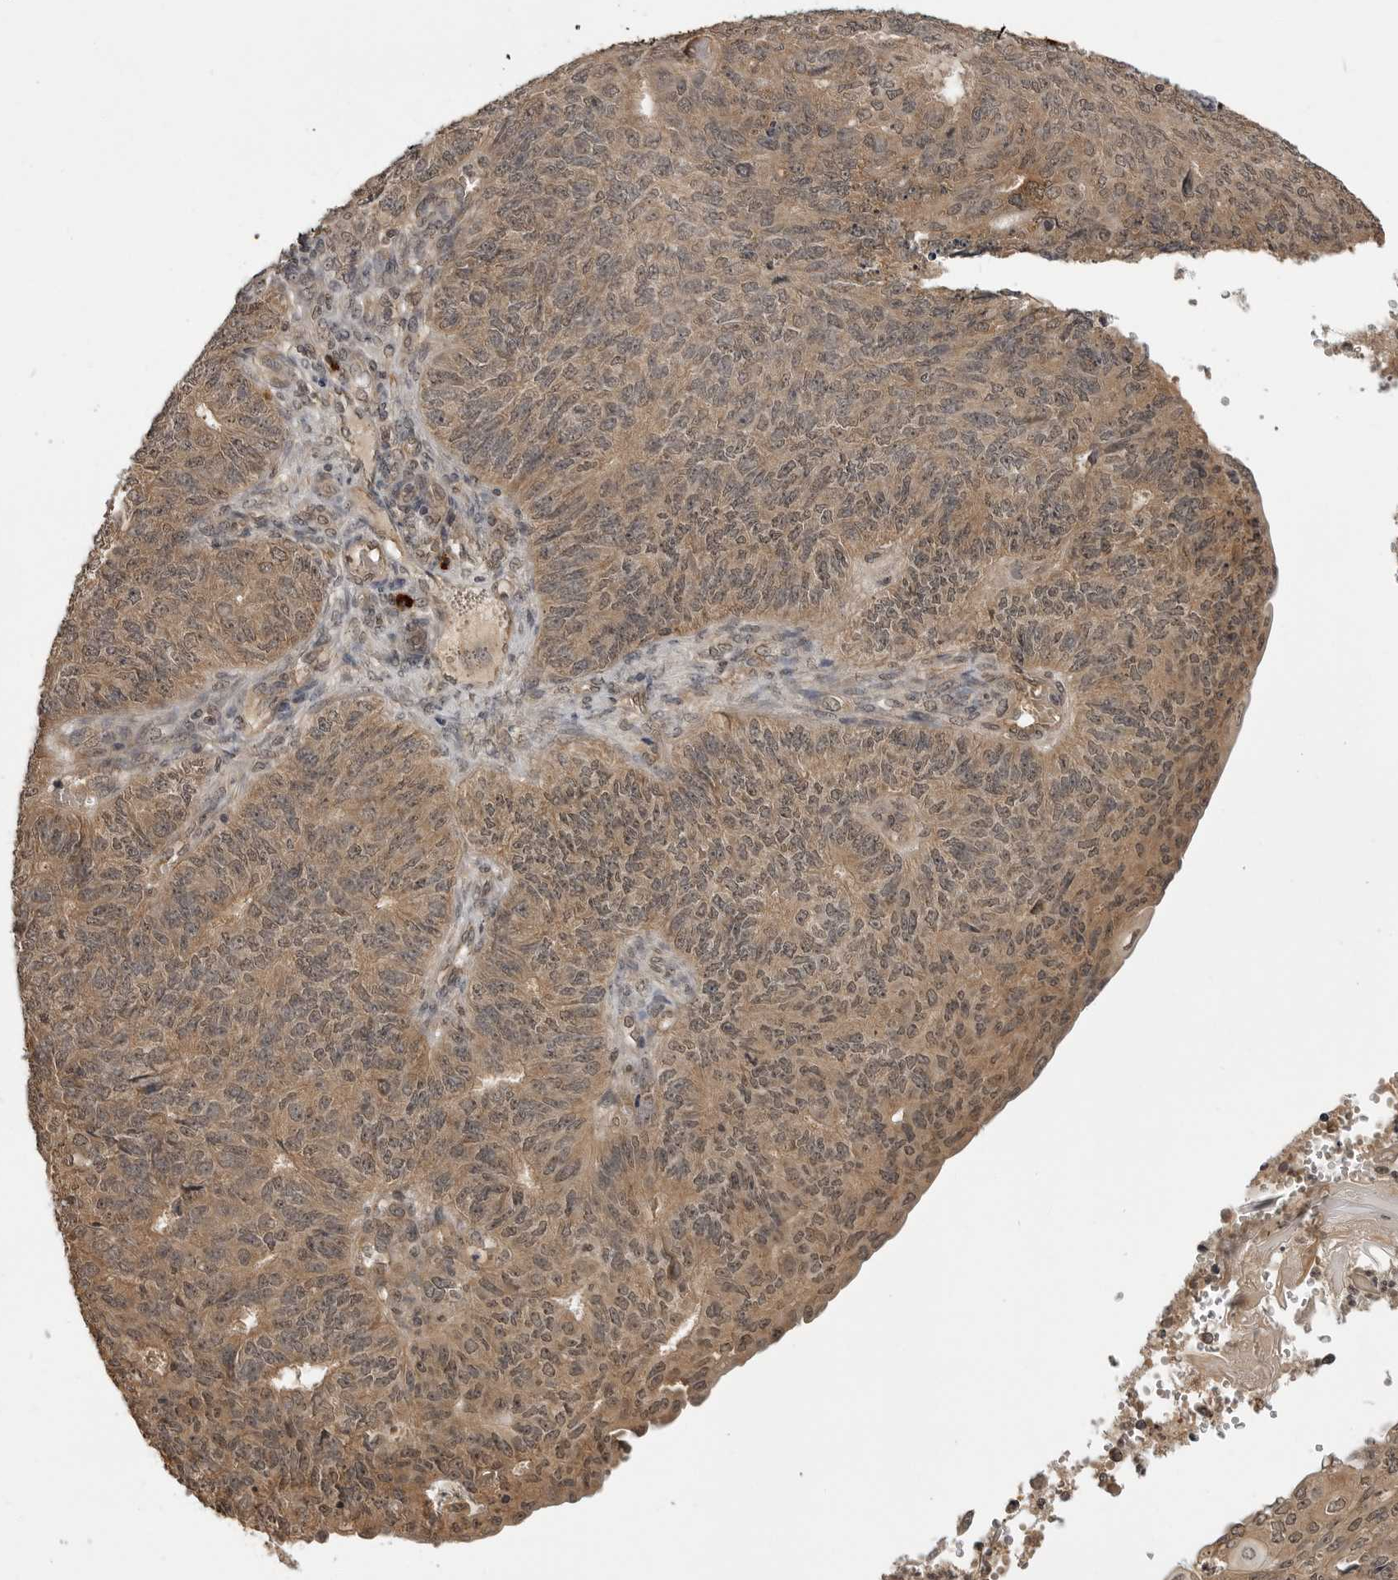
{"staining": {"intensity": "moderate", "quantity": ">75%", "location": "cytoplasmic/membranous,nuclear"}, "tissue": "endometrial cancer", "cell_type": "Tumor cells", "image_type": "cancer", "snomed": [{"axis": "morphology", "description": "Adenocarcinoma, NOS"}, {"axis": "topography", "description": "Endometrium"}], "caption": "The histopathology image displays staining of adenocarcinoma (endometrial), revealing moderate cytoplasmic/membranous and nuclear protein expression (brown color) within tumor cells. The protein of interest is stained brown, and the nuclei are stained in blue (DAB (3,3'-diaminobenzidine) IHC with brightfield microscopy, high magnification).", "gene": "IL24", "patient": {"sex": "female", "age": 32}}